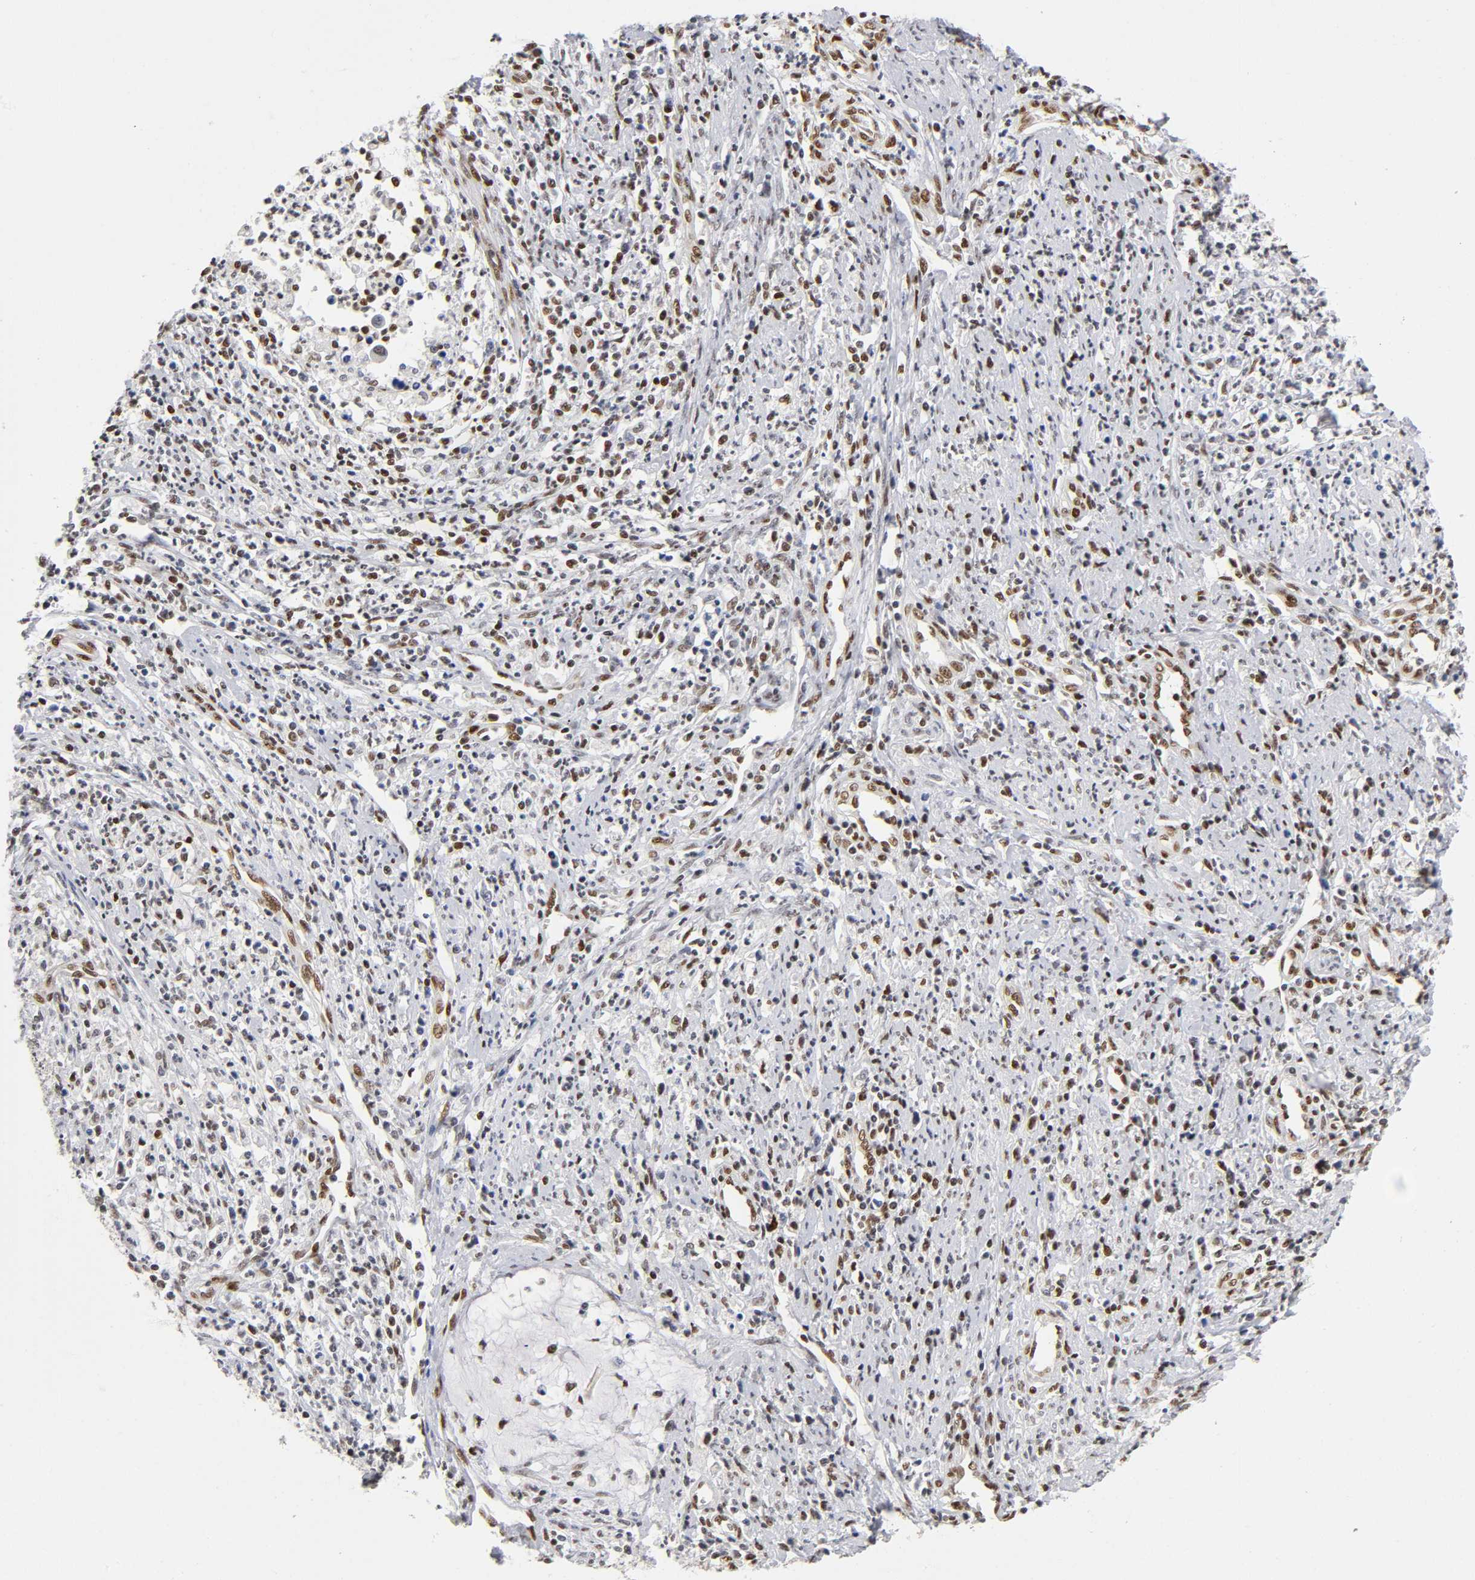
{"staining": {"intensity": "strong", "quantity": ">75%", "location": "nuclear"}, "tissue": "cervical cancer", "cell_type": "Tumor cells", "image_type": "cancer", "snomed": [{"axis": "morphology", "description": "Adenocarcinoma, NOS"}, {"axis": "topography", "description": "Cervix"}], "caption": "Cervical cancer tissue shows strong nuclear positivity in approximately >75% of tumor cells, visualized by immunohistochemistry.", "gene": "NR3C1", "patient": {"sex": "female", "age": 36}}